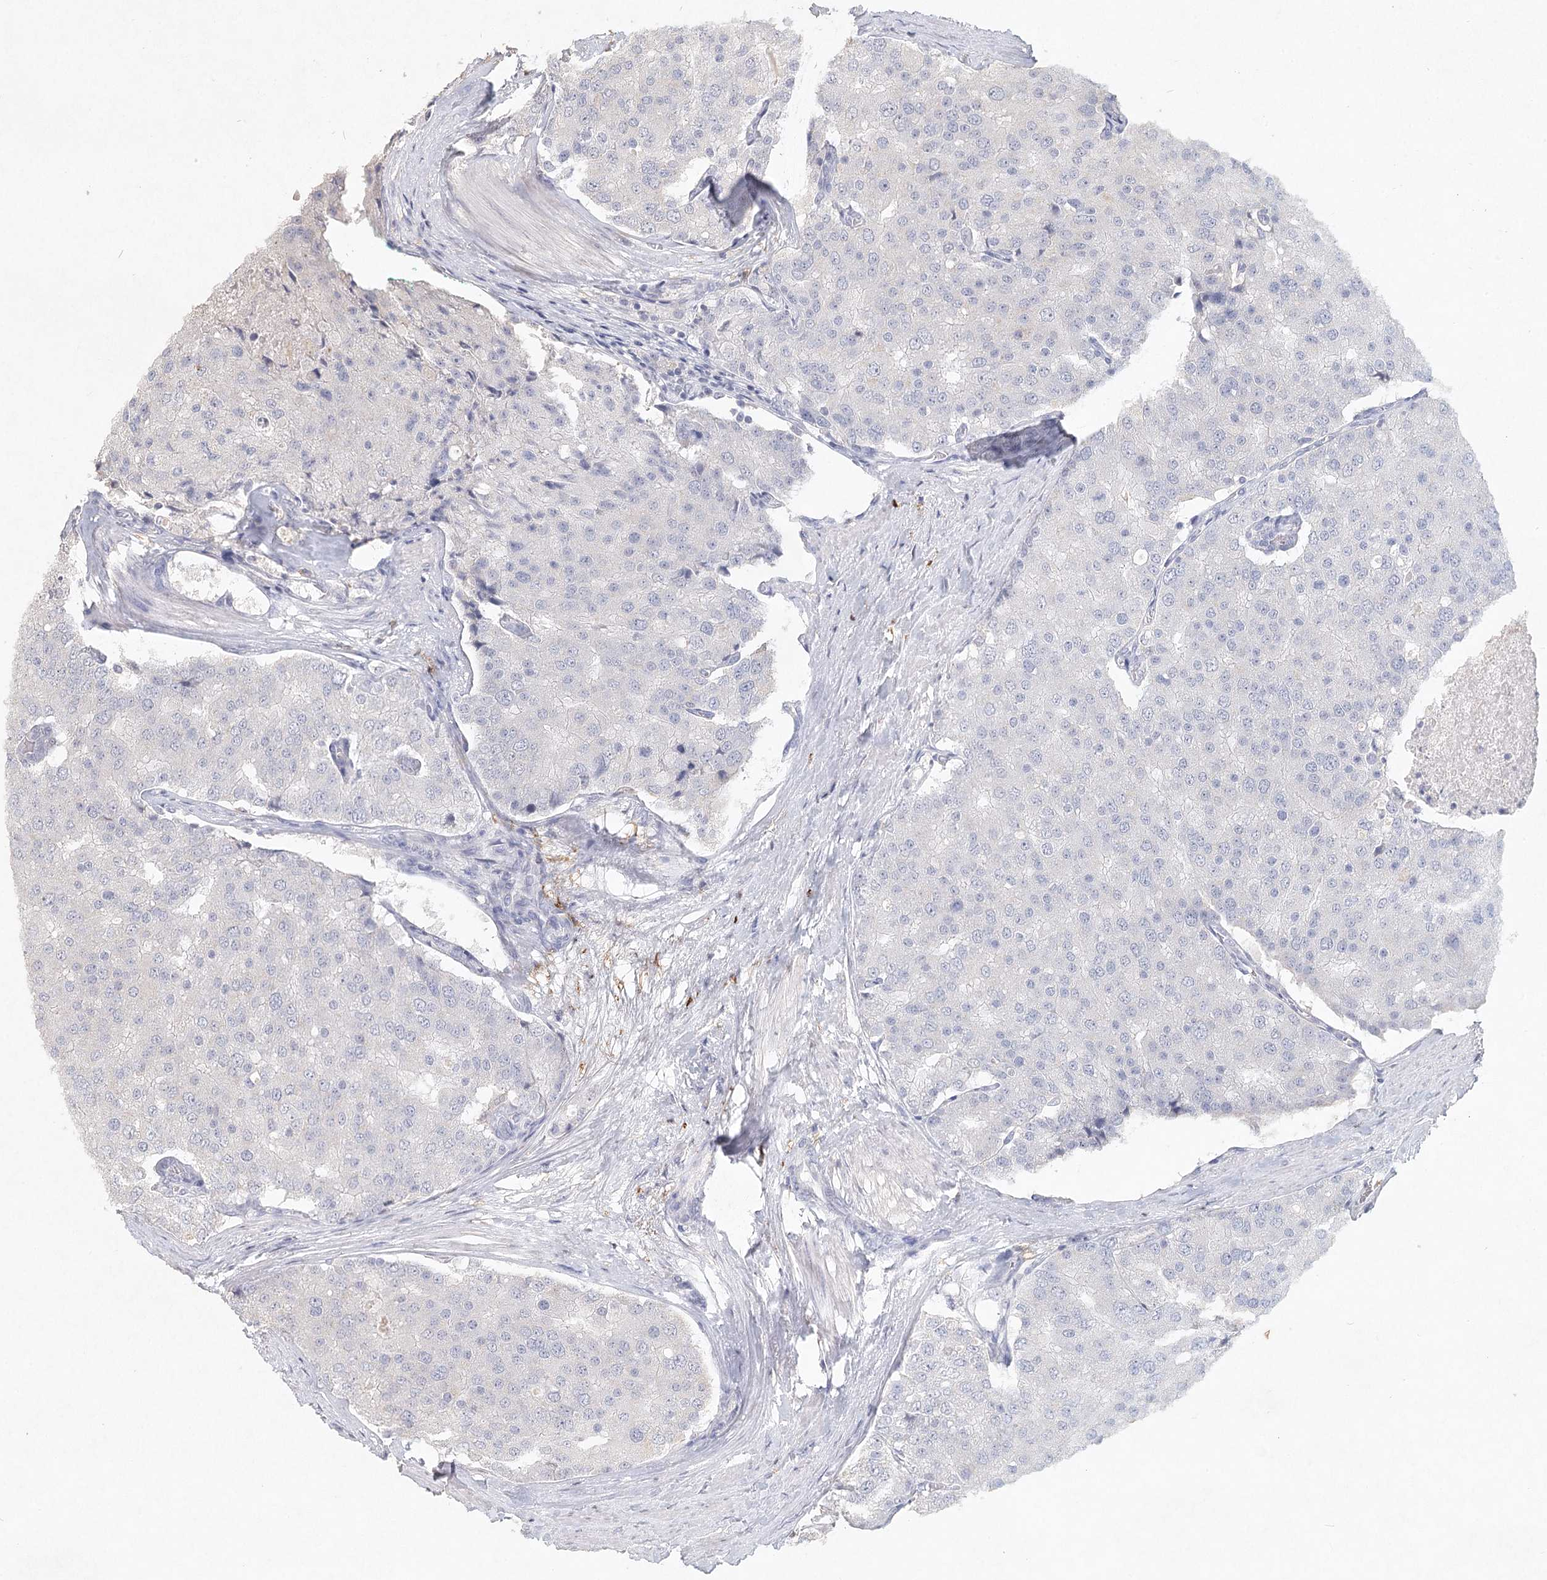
{"staining": {"intensity": "negative", "quantity": "none", "location": "none"}, "tissue": "prostate cancer", "cell_type": "Tumor cells", "image_type": "cancer", "snomed": [{"axis": "morphology", "description": "Adenocarcinoma, High grade"}, {"axis": "topography", "description": "Prostate"}], "caption": "Prostate cancer (adenocarcinoma (high-grade)) stained for a protein using immunohistochemistry exhibits no staining tumor cells.", "gene": "ARSI", "patient": {"sex": "male", "age": 50}}